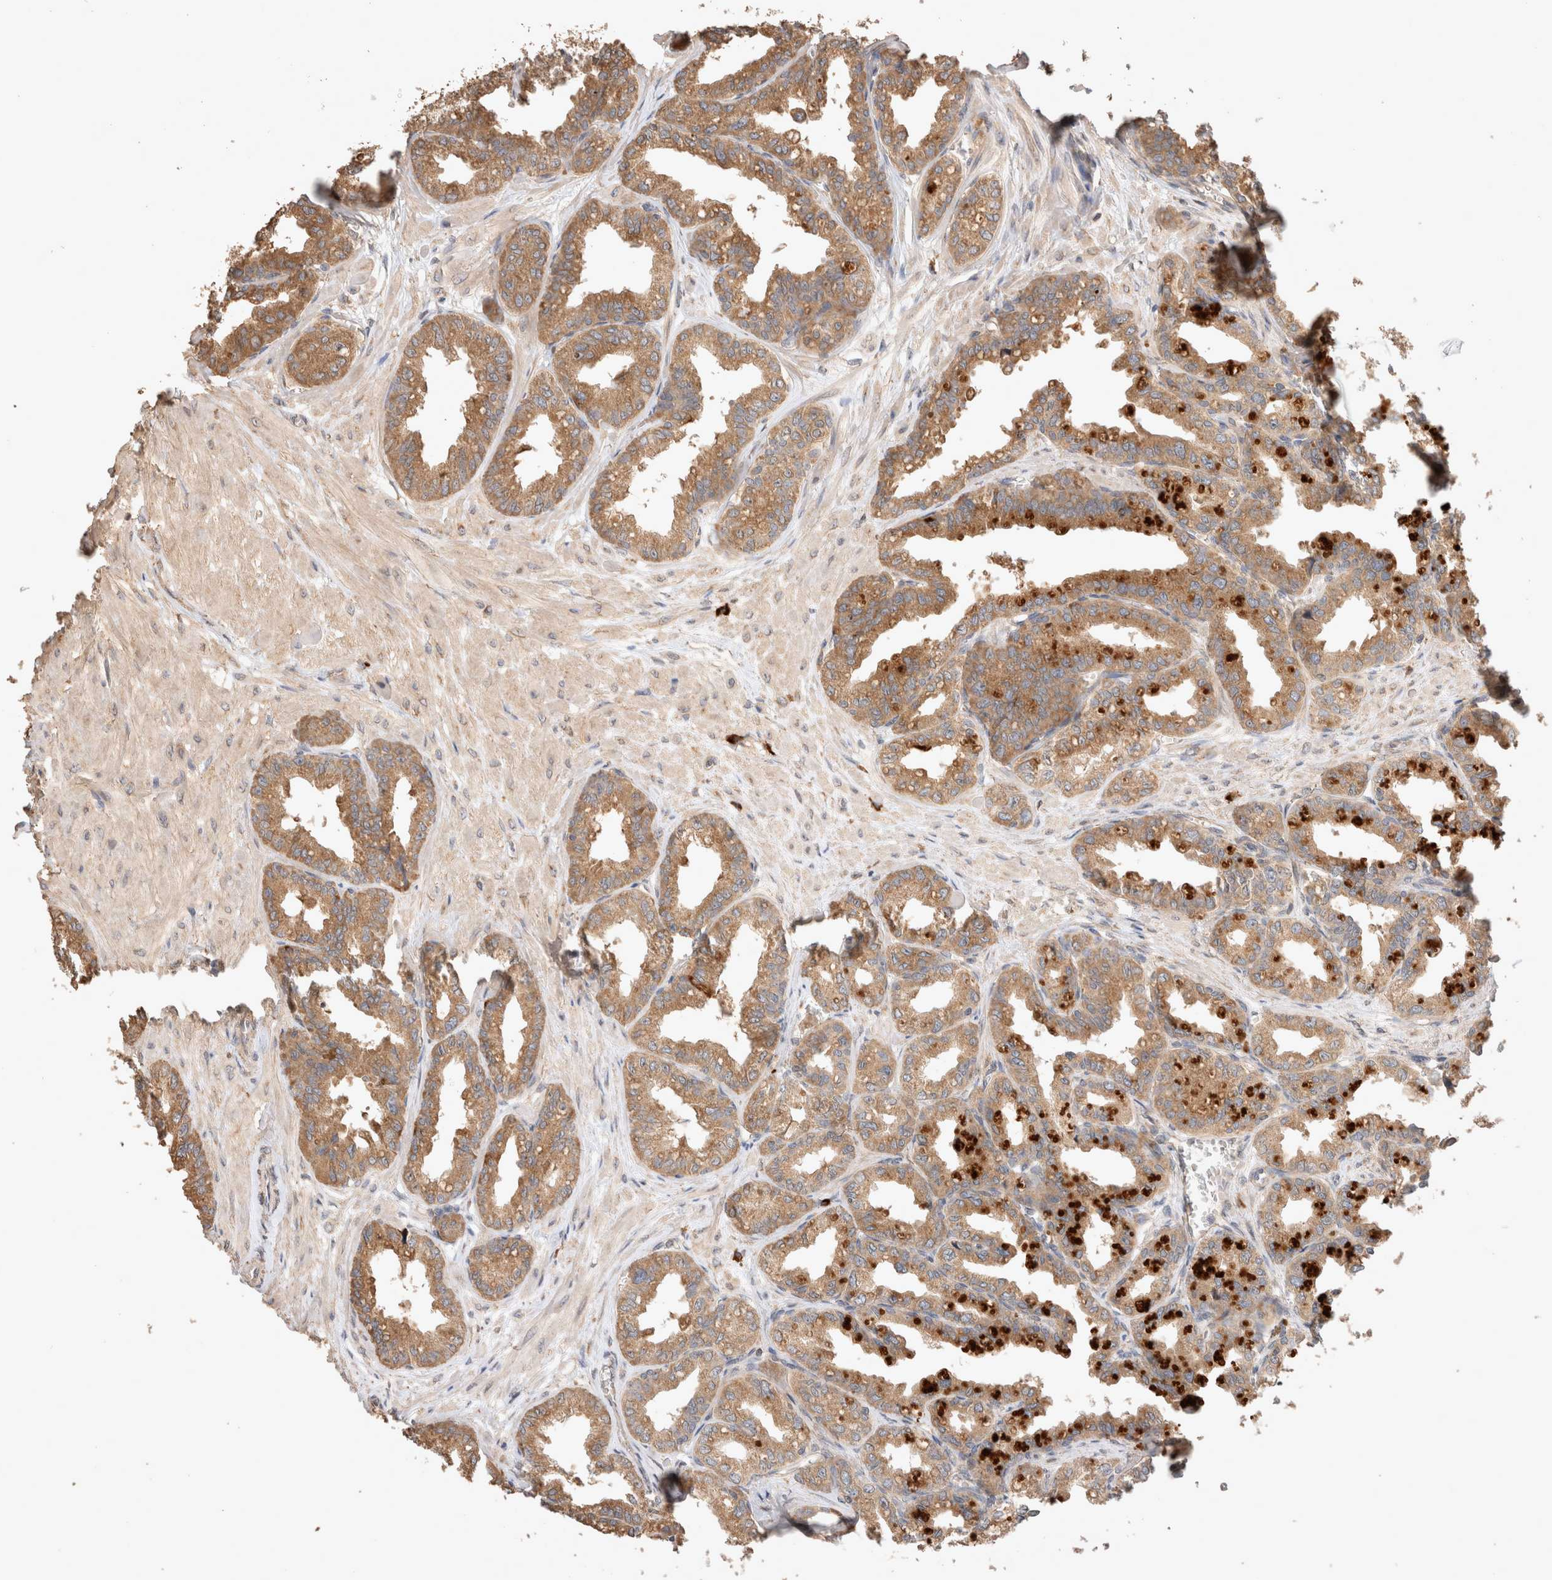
{"staining": {"intensity": "moderate", "quantity": ">75%", "location": "cytoplasmic/membranous"}, "tissue": "seminal vesicle", "cell_type": "Glandular cells", "image_type": "normal", "snomed": [{"axis": "morphology", "description": "Normal tissue, NOS"}, {"axis": "topography", "description": "Prostate"}, {"axis": "topography", "description": "Seminal veicle"}], "caption": "Moderate cytoplasmic/membranous expression is appreciated in approximately >75% of glandular cells in unremarkable seminal vesicle. (Brightfield microscopy of DAB IHC at high magnification).", "gene": "HROB", "patient": {"sex": "male", "age": 51}}